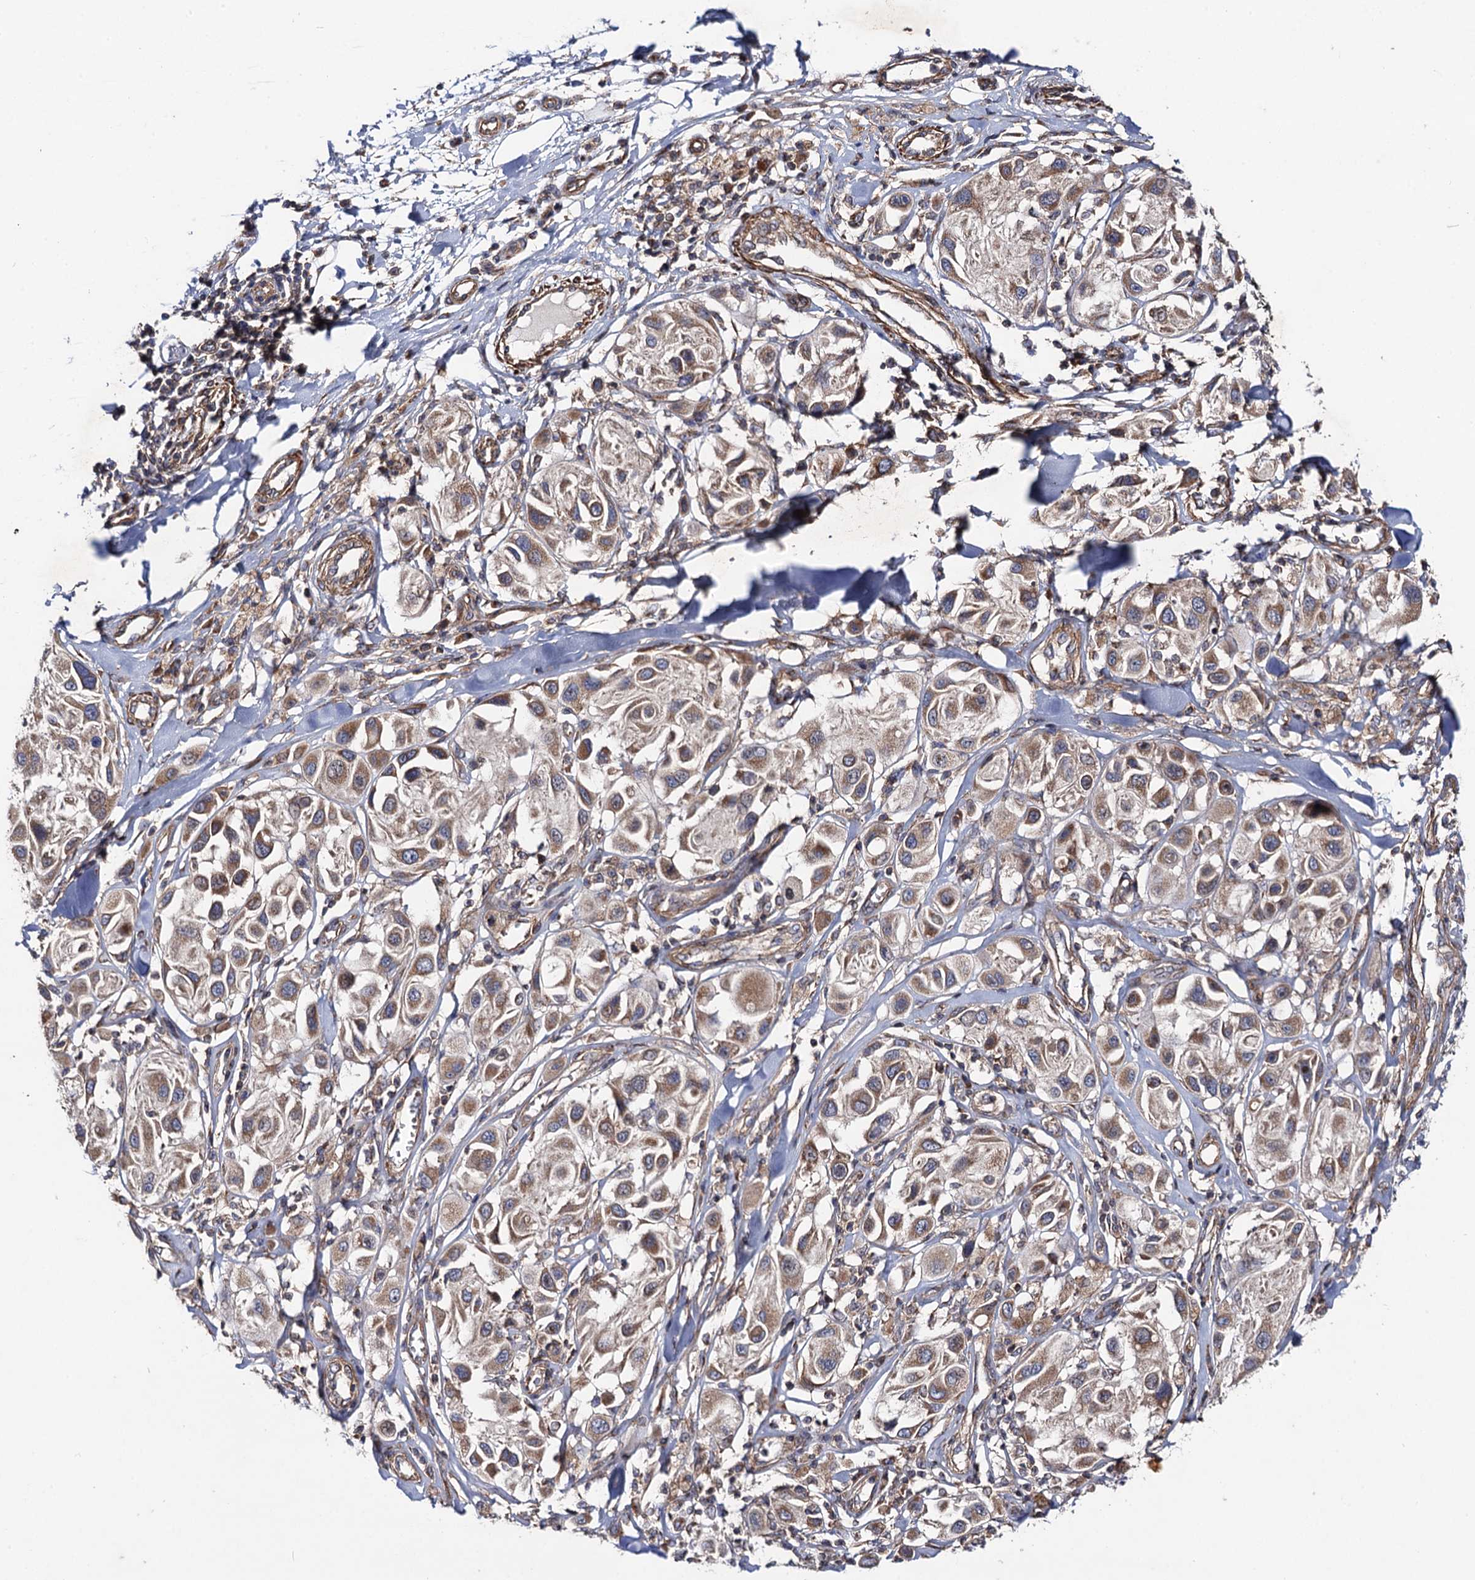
{"staining": {"intensity": "moderate", "quantity": ">75%", "location": "cytoplasmic/membranous"}, "tissue": "melanoma", "cell_type": "Tumor cells", "image_type": "cancer", "snomed": [{"axis": "morphology", "description": "Malignant melanoma, Metastatic site"}, {"axis": "topography", "description": "Skin"}], "caption": "High-power microscopy captured an immunohistochemistry histopathology image of melanoma, revealing moderate cytoplasmic/membranous staining in about >75% of tumor cells.", "gene": "DYDC1", "patient": {"sex": "male", "age": 41}}